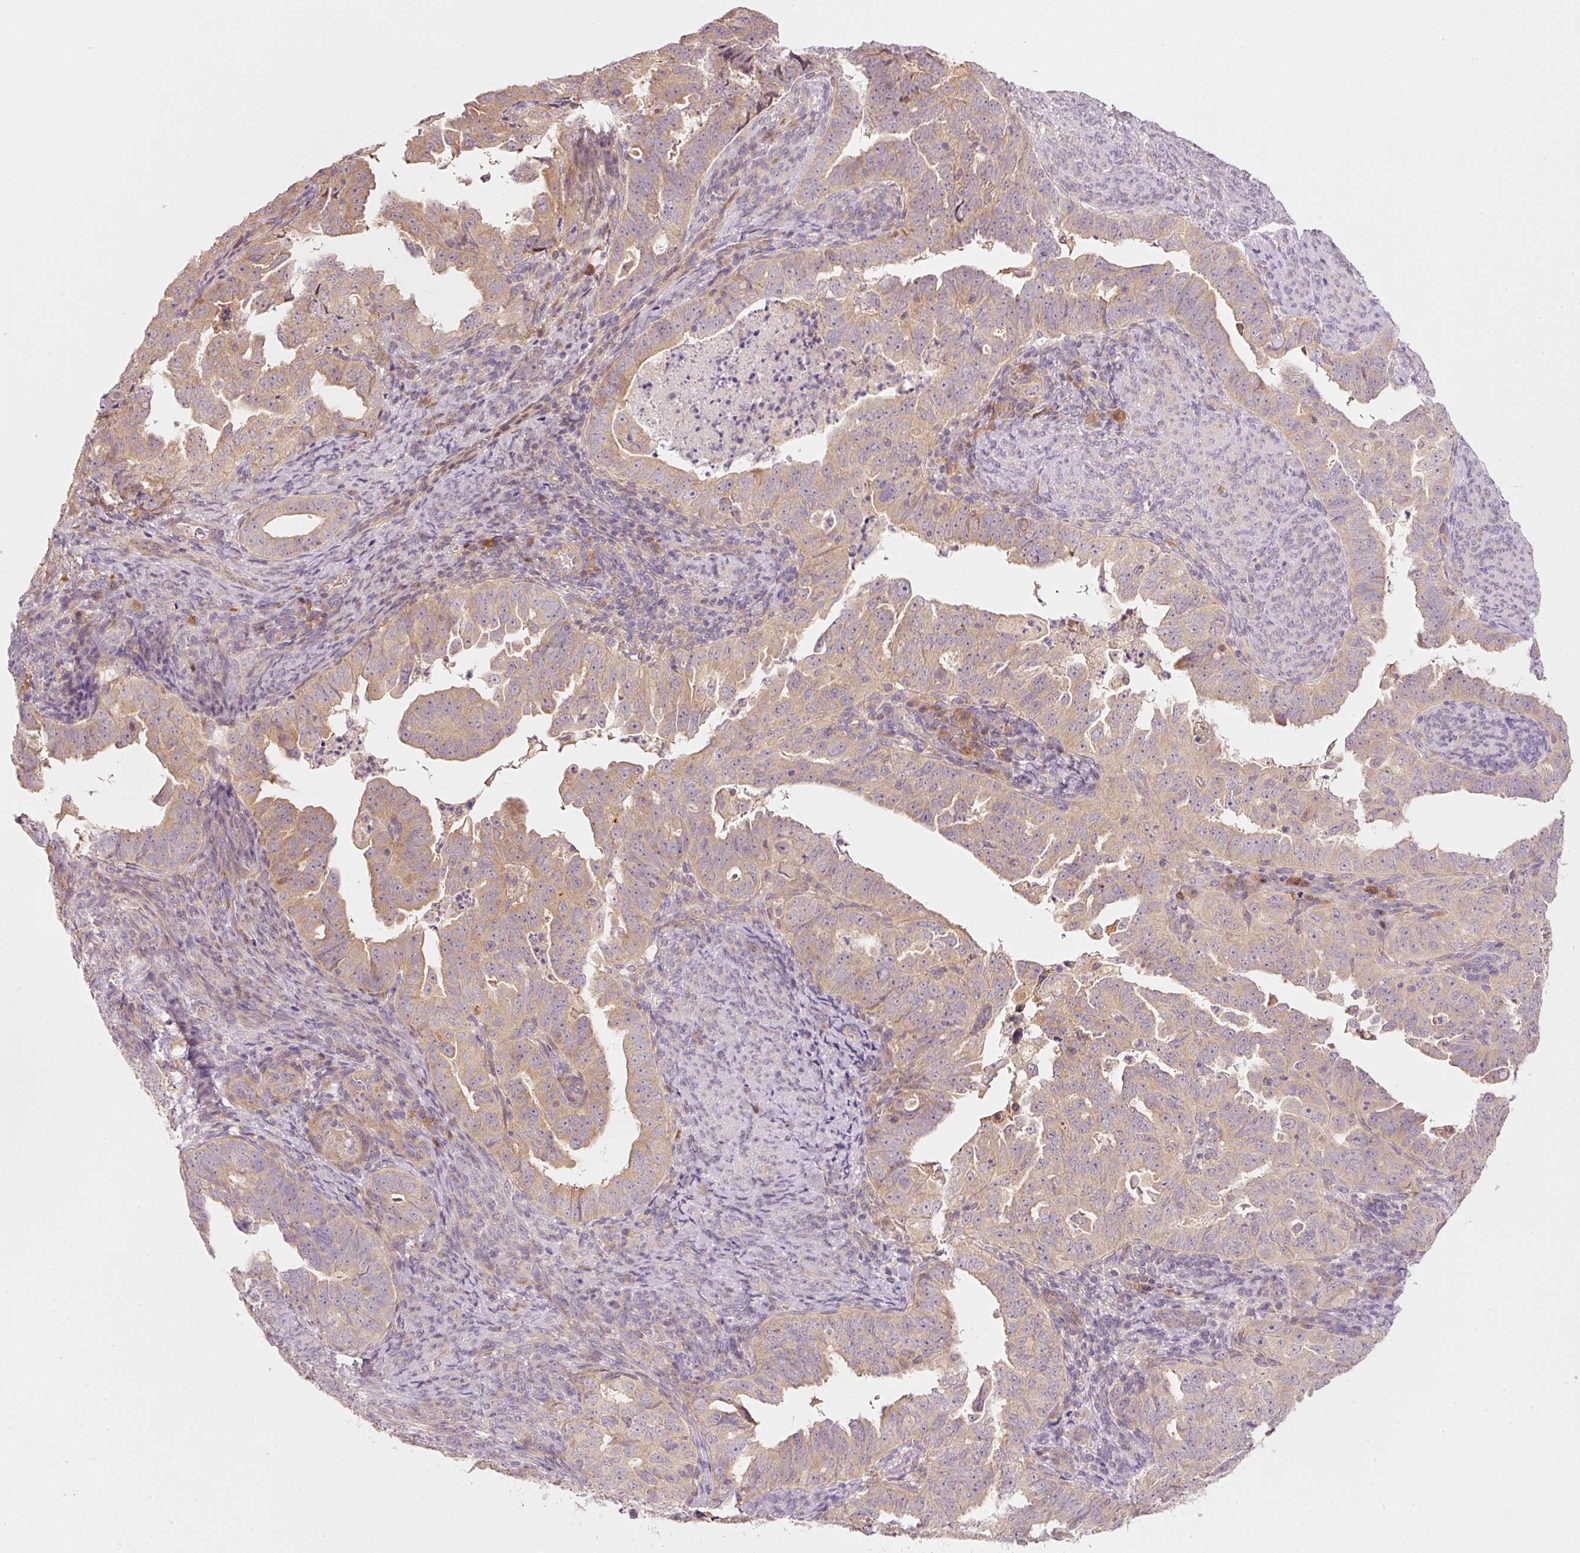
{"staining": {"intensity": "moderate", "quantity": "25%-75%", "location": "cytoplasmic/membranous"}, "tissue": "endometrial cancer", "cell_type": "Tumor cells", "image_type": "cancer", "snomed": [{"axis": "morphology", "description": "Adenocarcinoma, NOS"}, {"axis": "topography", "description": "Endometrium"}], "caption": "Protein expression analysis of human adenocarcinoma (endometrial) reveals moderate cytoplasmic/membranous staining in approximately 25%-75% of tumor cells.", "gene": "MAP10", "patient": {"sex": "female", "age": 65}}